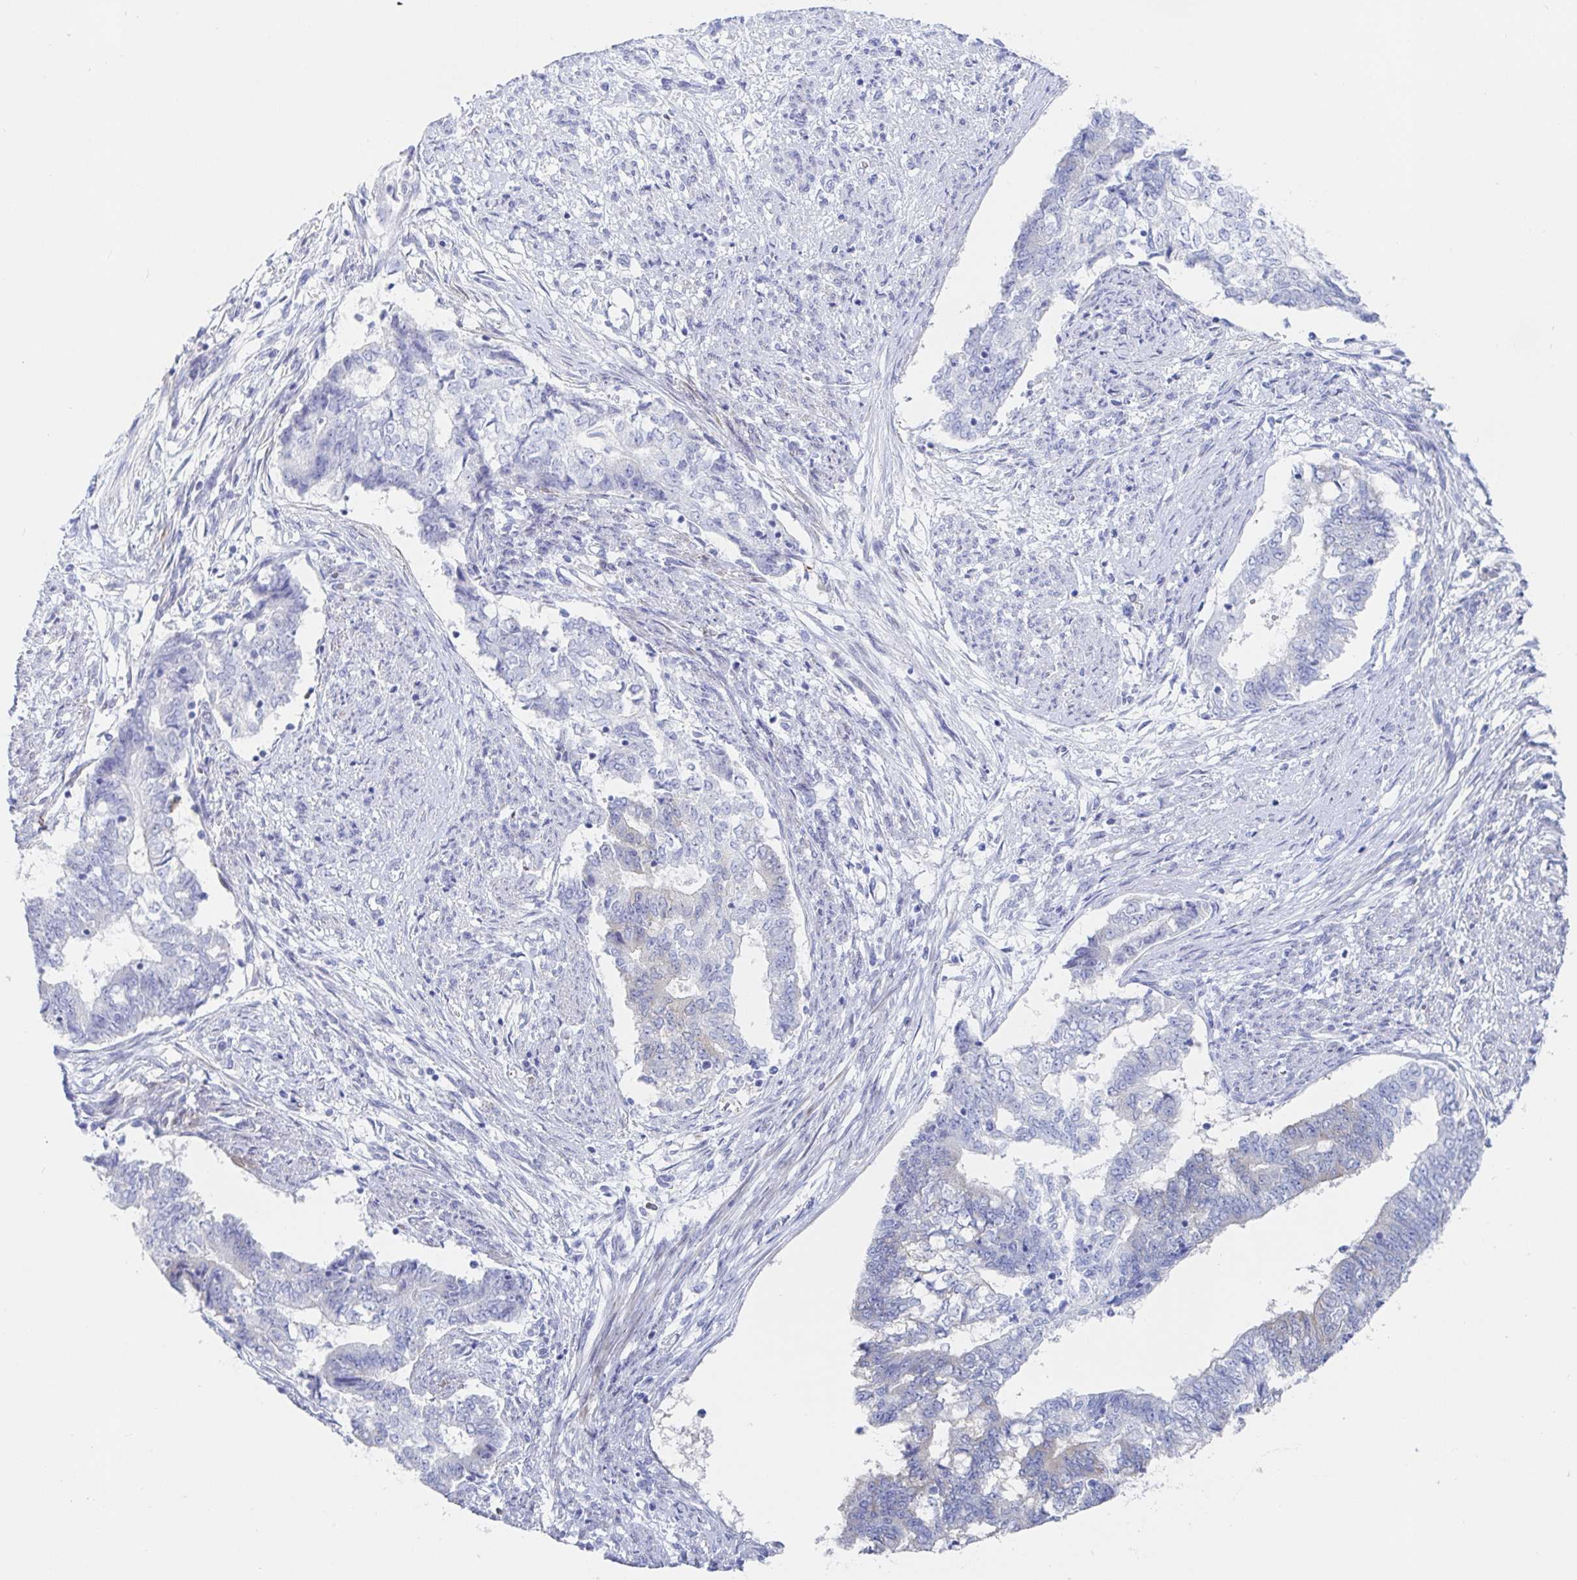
{"staining": {"intensity": "negative", "quantity": "none", "location": "none"}, "tissue": "endometrial cancer", "cell_type": "Tumor cells", "image_type": "cancer", "snomed": [{"axis": "morphology", "description": "Adenocarcinoma, NOS"}, {"axis": "topography", "description": "Endometrium"}], "caption": "IHC histopathology image of neoplastic tissue: human endometrial cancer stained with DAB demonstrates no significant protein positivity in tumor cells. (DAB (3,3'-diaminobenzidine) IHC with hematoxylin counter stain).", "gene": "PACSIN1", "patient": {"sex": "female", "age": 65}}